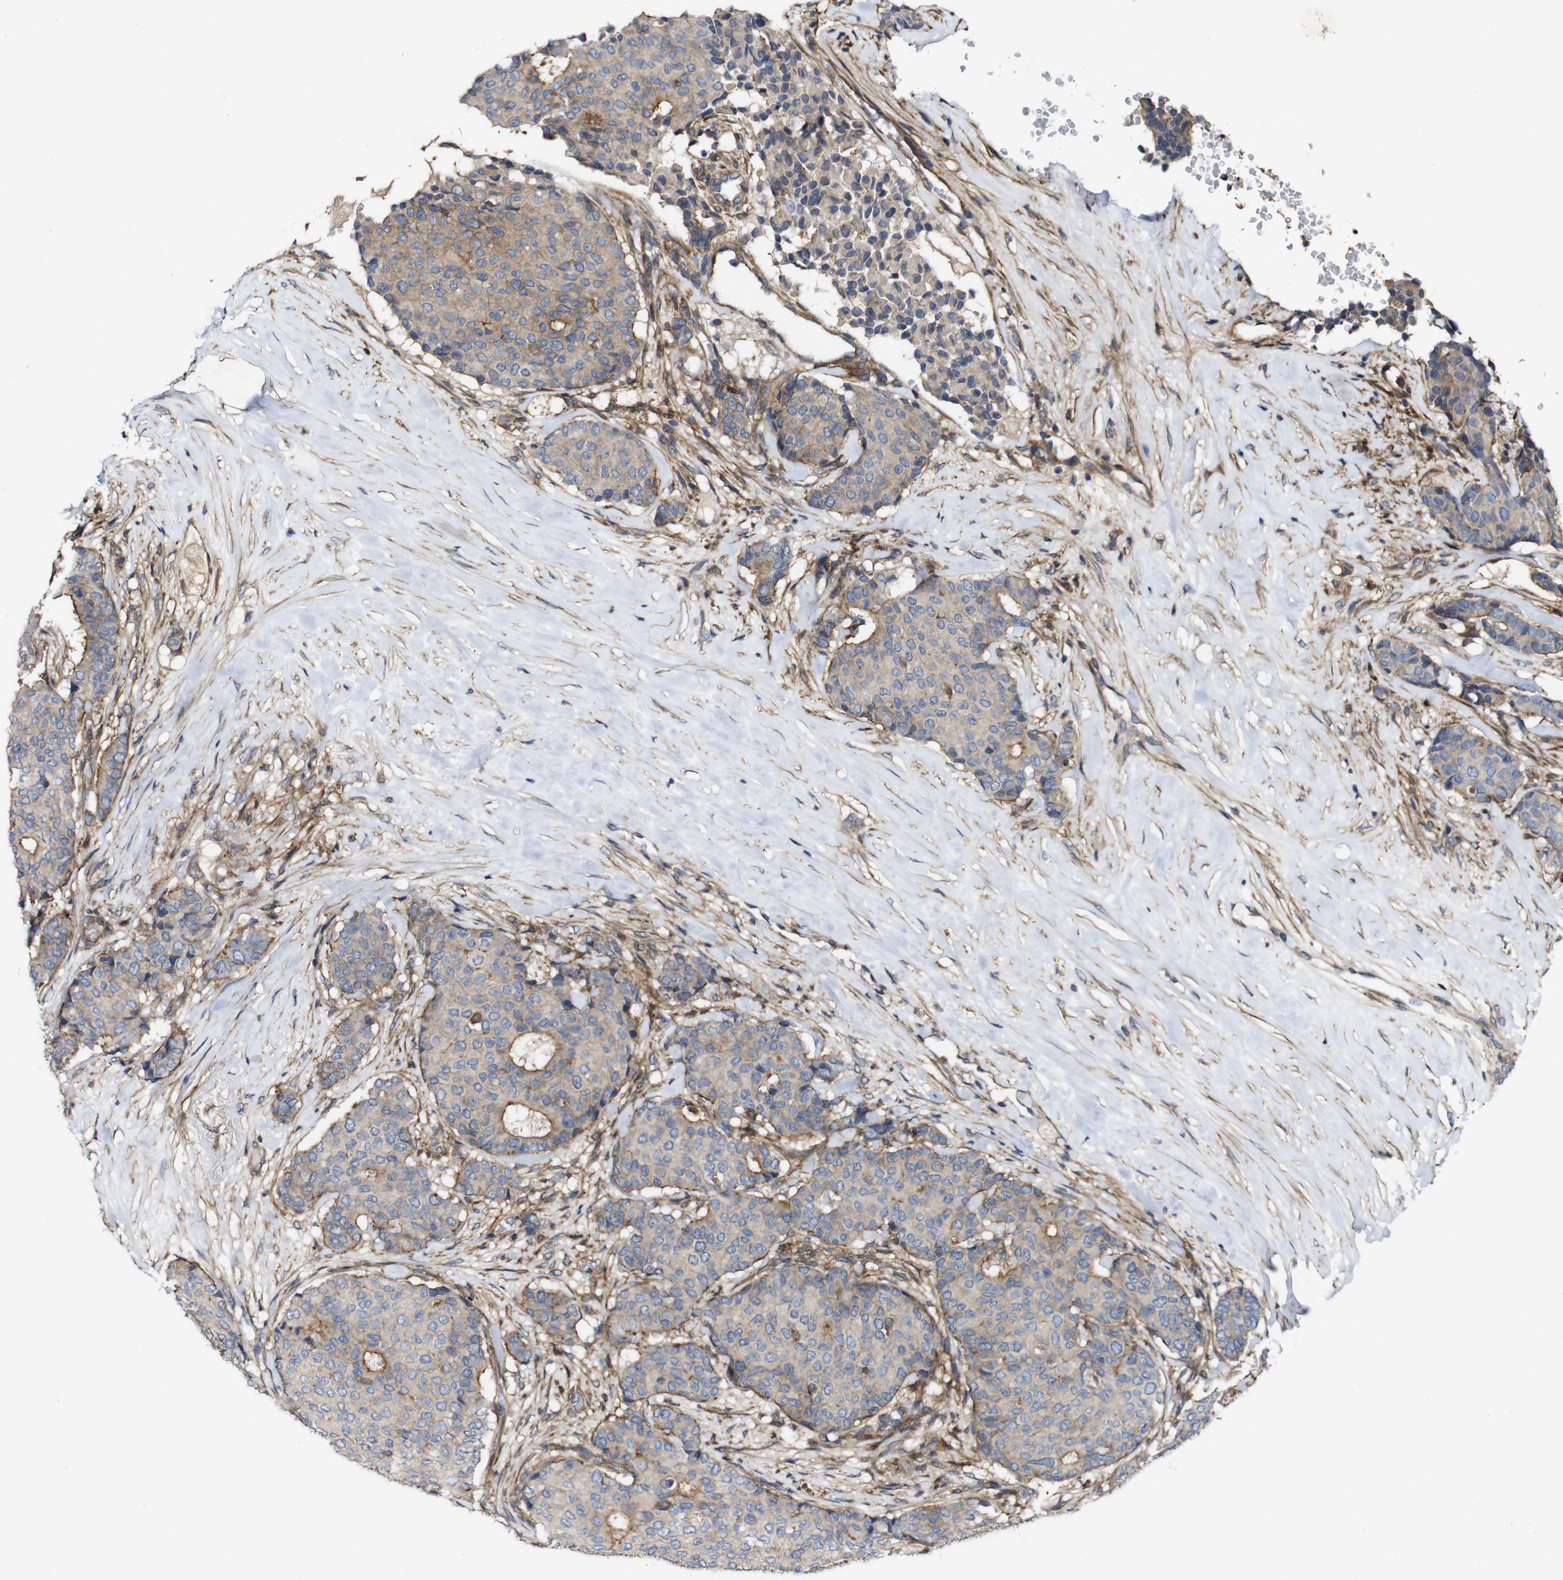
{"staining": {"intensity": "weak", "quantity": ">75%", "location": "cytoplasmic/membranous"}, "tissue": "breast cancer", "cell_type": "Tumor cells", "image_type": "cancer", "snomed": [{"axis": "morphology", "description": "Duct carcinoma"}, {"axis": "topography", "description": "Breast"}], "caption": "Protein staining reveals weak cytoplasmic/membranous staining in about >75% of tumor cells in breast cancer.", "gene": "GSDME", "patient": {"sex": "female", "age": 75}}